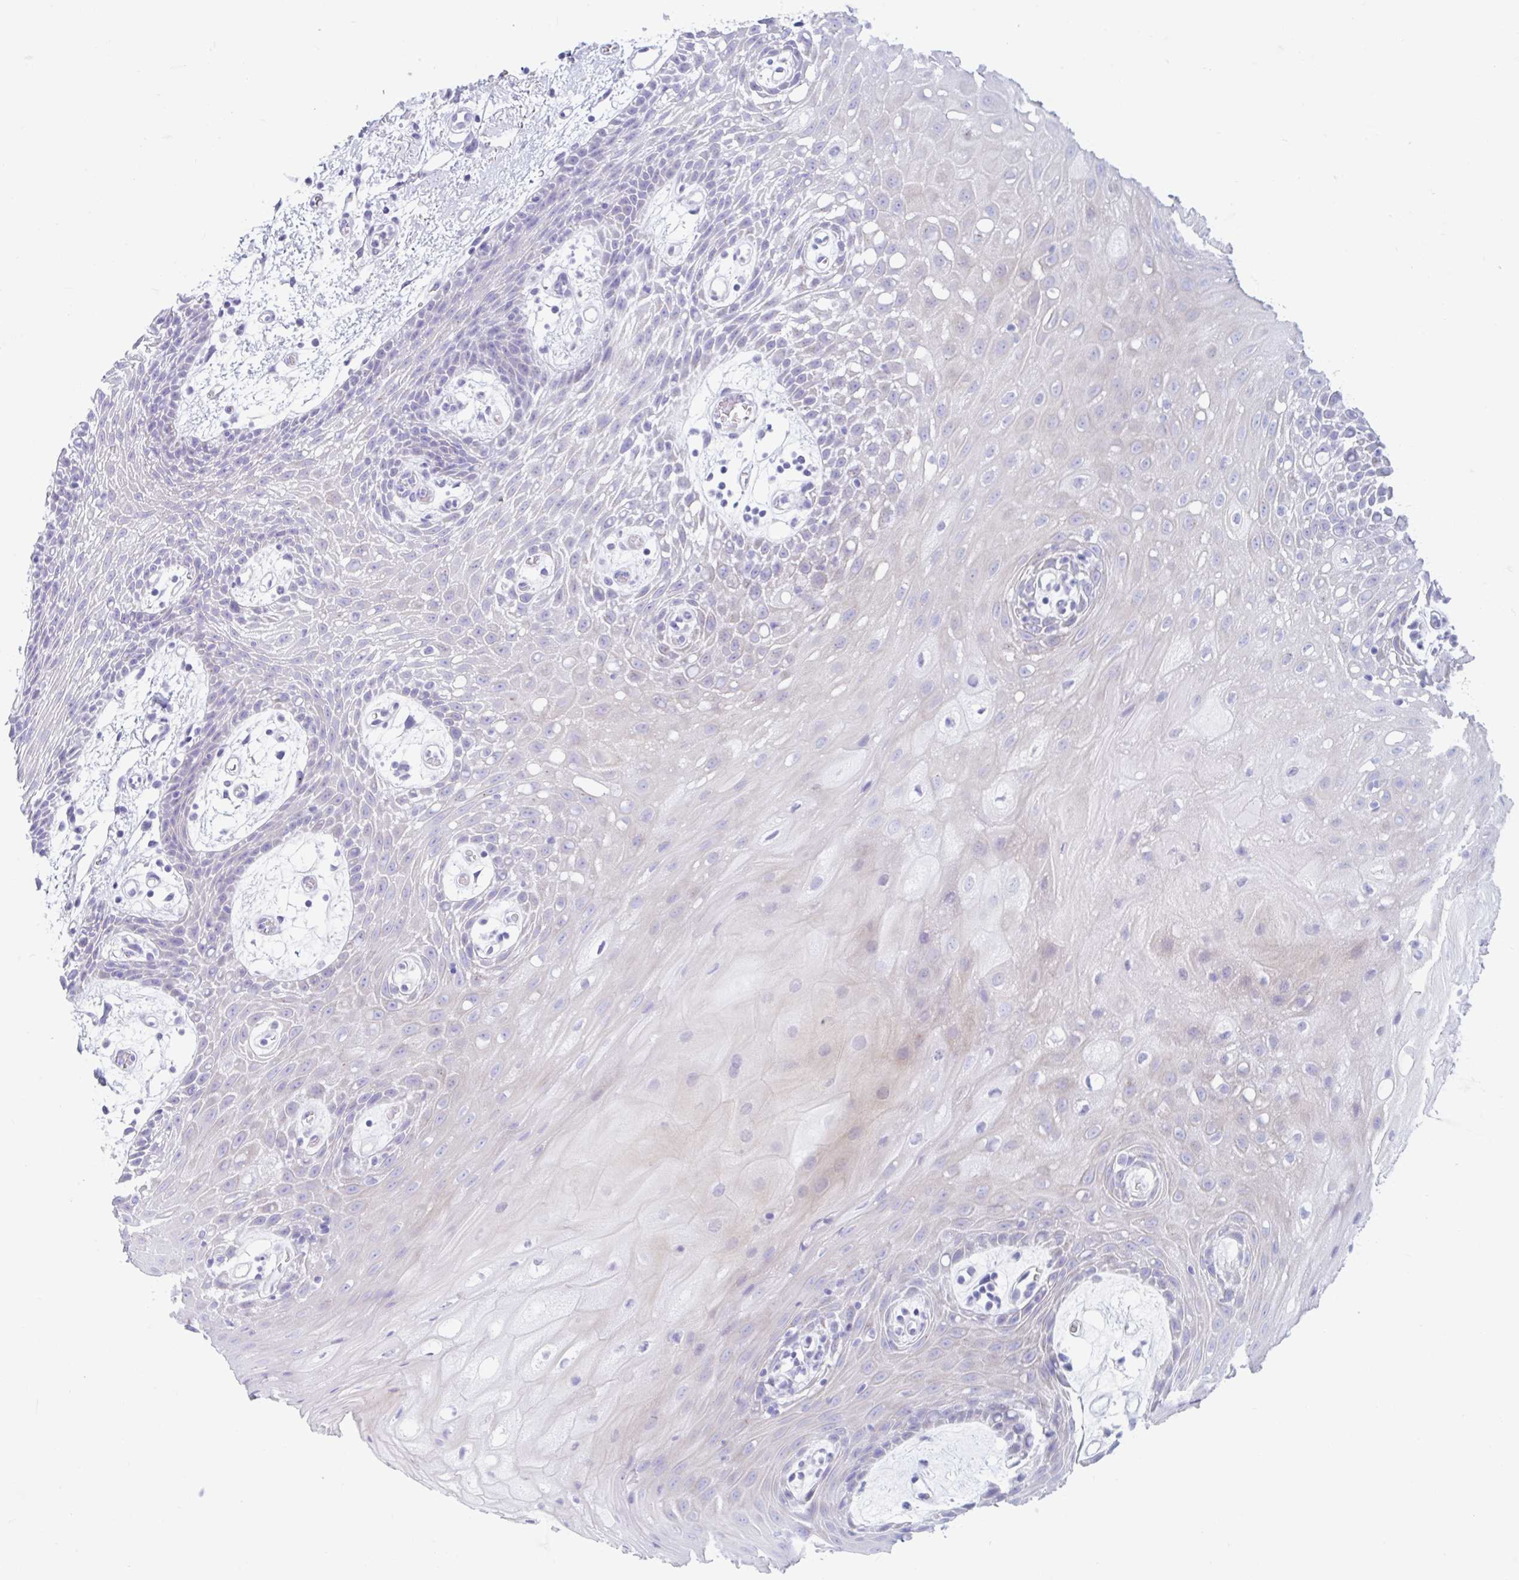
{"staining": {"intensity": "weak", "quantity": "<25%", "location": "cytoplasmic/membranous"}, "tissue": "oral mucosa", "cell_type": "Squamous epithelial cells", "image_type": "normal", "snomed": [{"axis": "morphology", "description": "Normal tissue, NOS"}, {"axis": "topography", "description": "Oral tissue"}], "caption": "Human oral mucosa stained for a protein using immunohistochemistry demonstrates no staining in squamous epithelial cells.", "gene": "CPTP", "patient": {"sex": "female", "age": 59}}